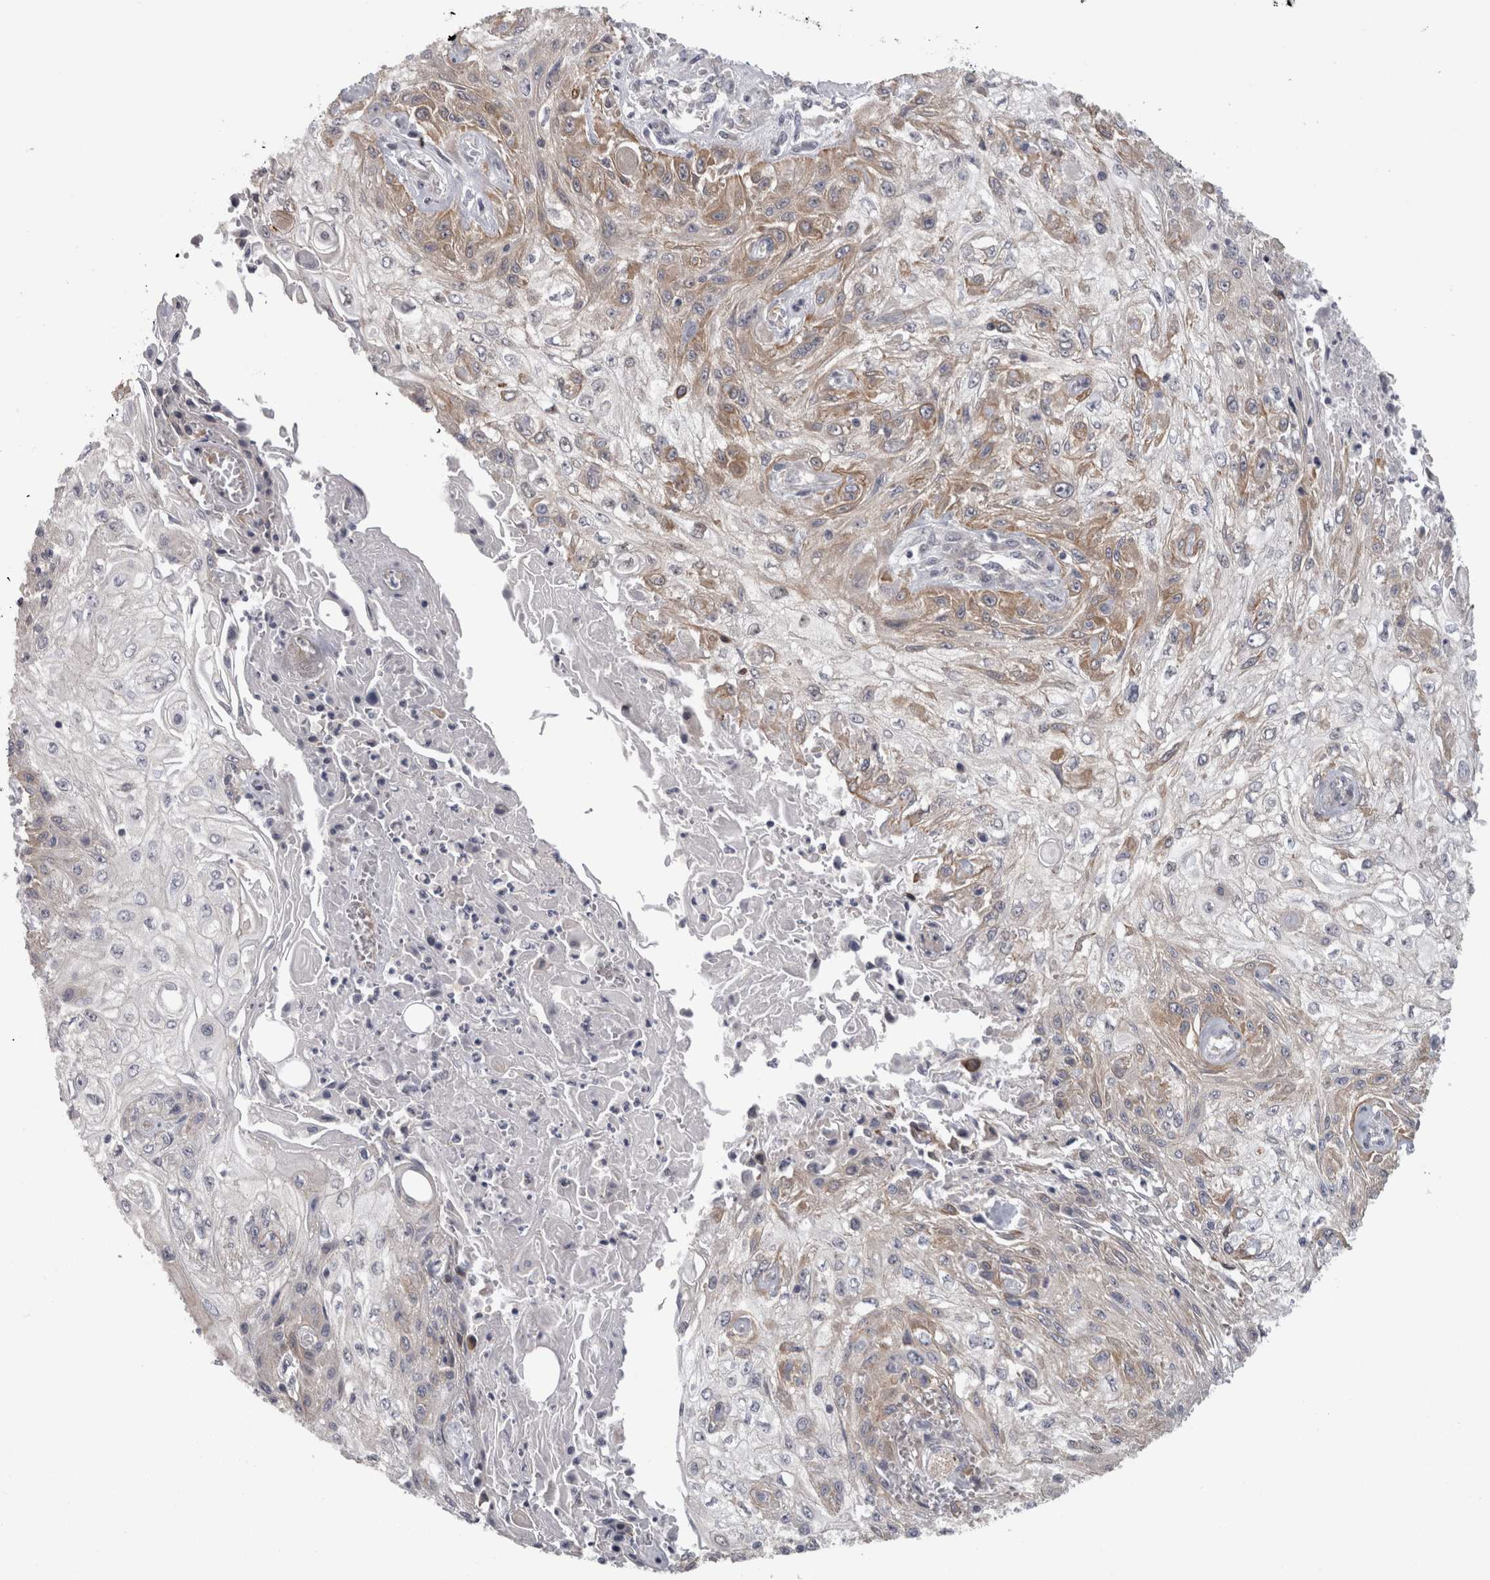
{"staining": {"intensity": "weak", "quantity": "25%-75%", "location": "cytoplasmic/membranous"}, "tissue": "skin cancer", "cell_type": "Tumor cells", "image_type": "cancer", "snomed": [{"axis": "morphology", "description": "Squamous cell carcinoma, NOS"}, {"axis": "morphology", "description": "Squamous cell carcinoma, metastatic, NOS"}, {"axis": "topography", "description": "Skin"}, {"axis": "topography", "description": "Lymph node"}], "caption": "The immunohistochemical stain labels weak cytoplasmic/membranous positivity in tumor cells of skin metastatic squamous cell carcinoma tissue.", "gene": "RMDN1", "patient": {"sex": "male", "age": 75}}